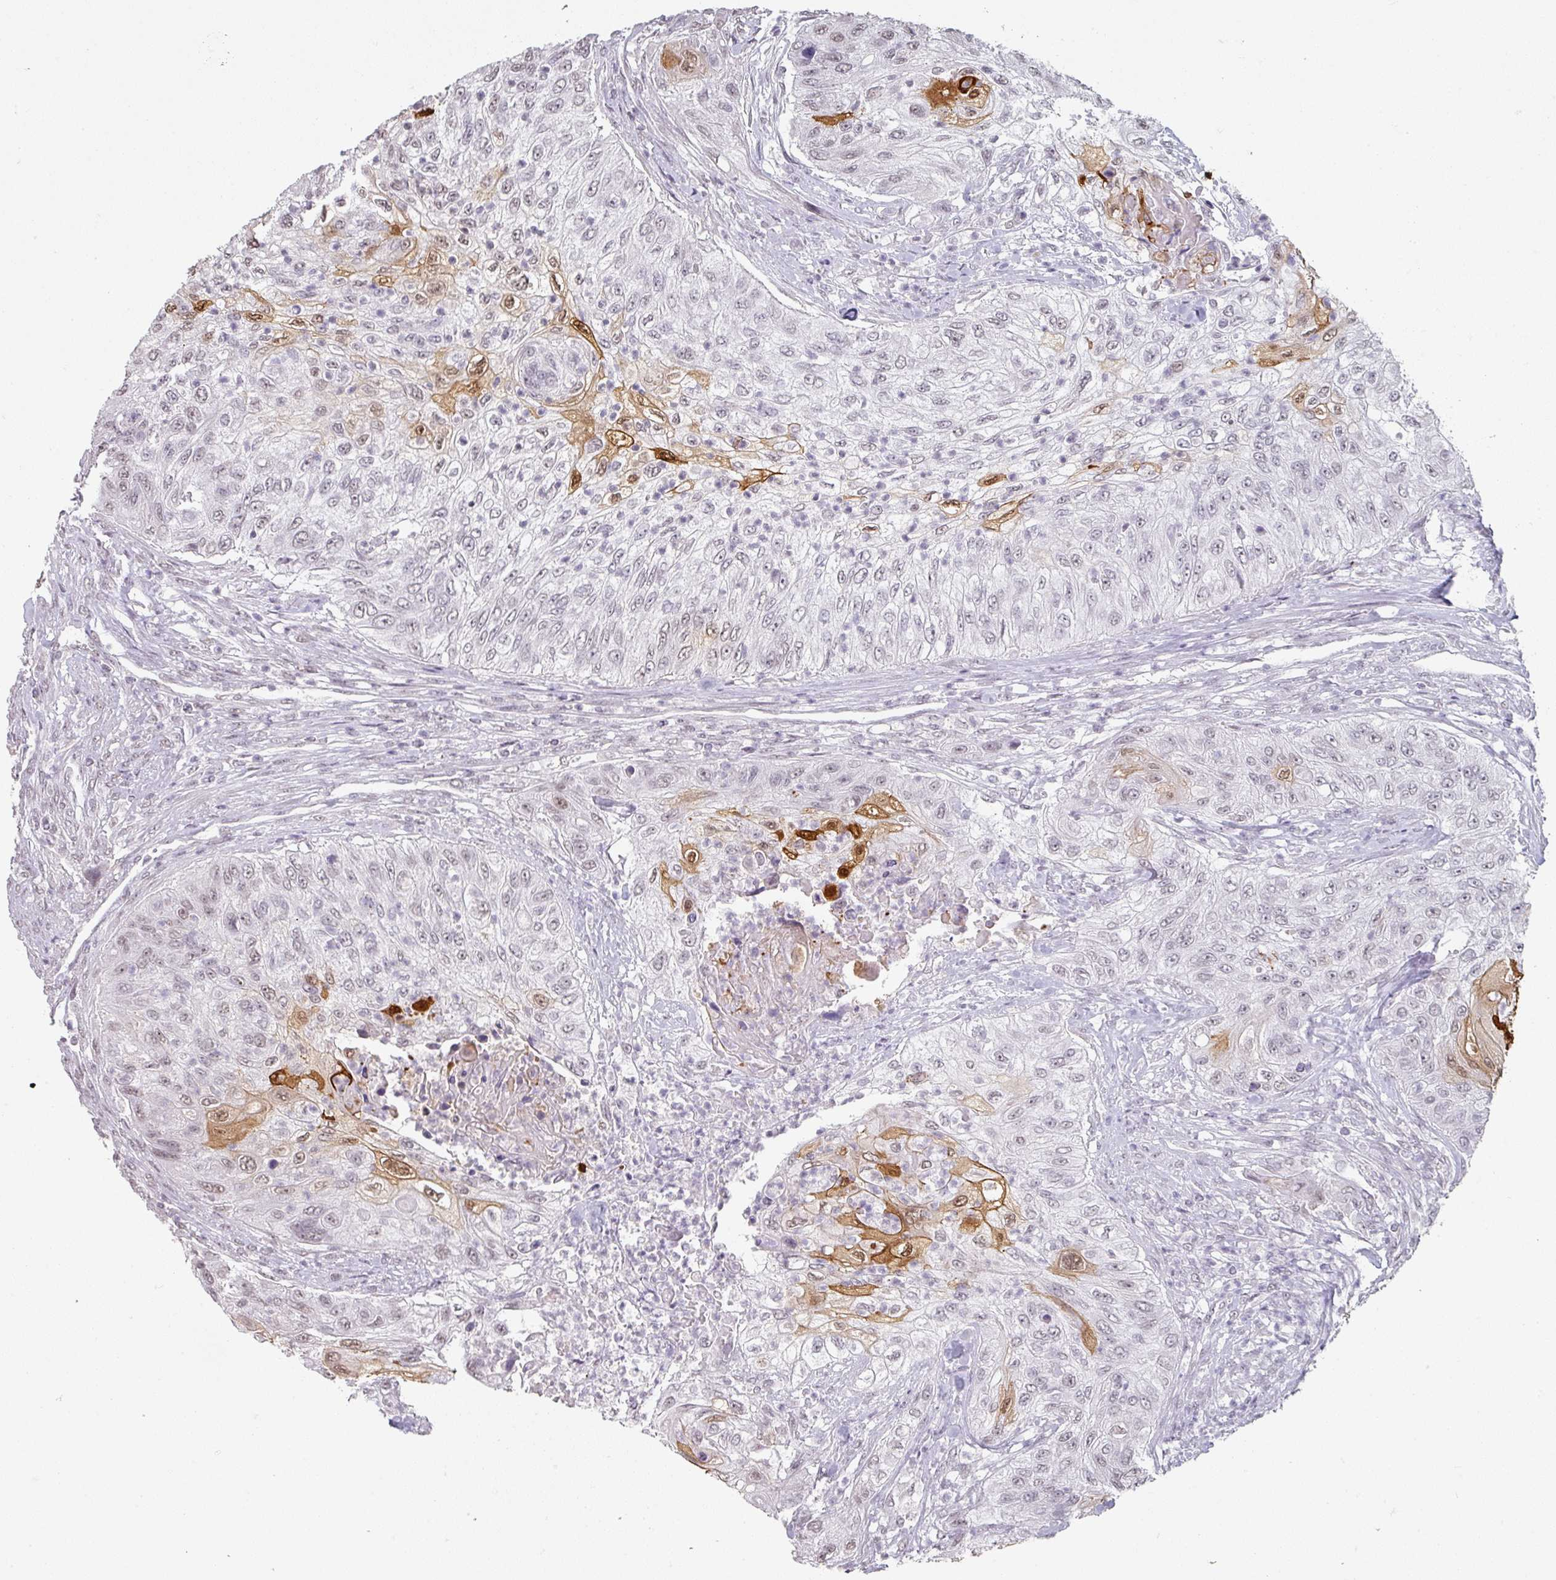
{"staining": {"intensity": "strong", "quantity": "<25%", "location": "cytoplasmic/membranous,nuclear"}, "tissue": "urothelial cancer", "cell_type": "Tumor cells", "image_type": "cancer", "snomed": [{"axis": "morphology", "description": "Urothelial carcinoma, High grade"}, {"axis": "topography", "description": "Urinary bladder"}], "caption": "The micrograph displays a brown stain indicating the presence of a protein in the cytoplasmic/membranous and nuclear of tumor cells in urothelial cancer.", "gene": "SPRR1A", "patient": {"sex": "female", "age": 60}}